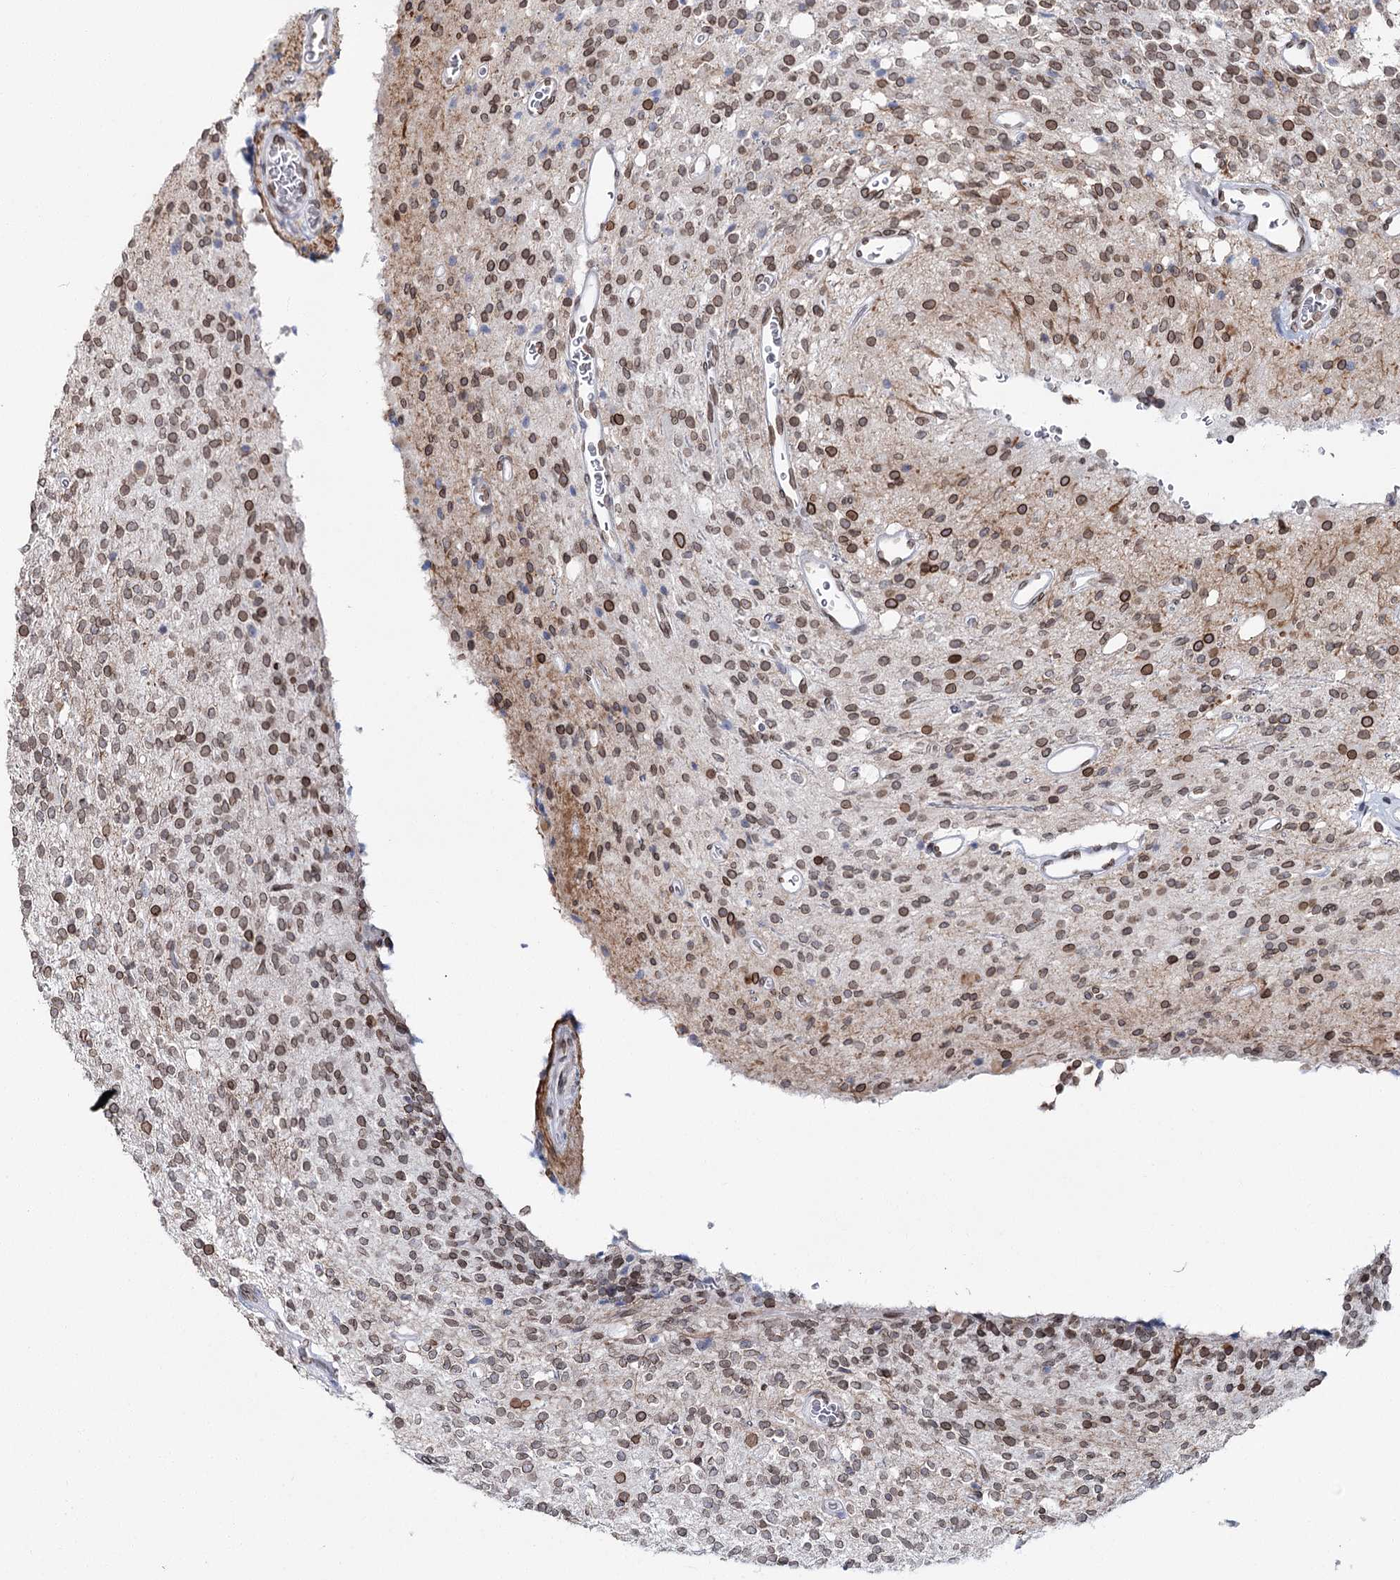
{"staining": {"intensity": "moderate", "quantity": "25%-75%", "location": "cytoplasmic/membranous,nuclear"}, "tissue": "glioma", "cell_type": "Tumor cells", "image_type": "cancer", "snomed": [{"axis": "morphology", "description": "Glioma, malignant, High grade"}, {"axis": "topography", "description": "Brain"}], "caption": "A histopathology image showing moderate cytoplasmic/membranous and nuclear expression in about 25%-75% of tumor cells in glioma, as visualized by brown immunohistochemical staining.", "gene": "KIAA0930", "patient": {"sex": "male", "age": 34}}